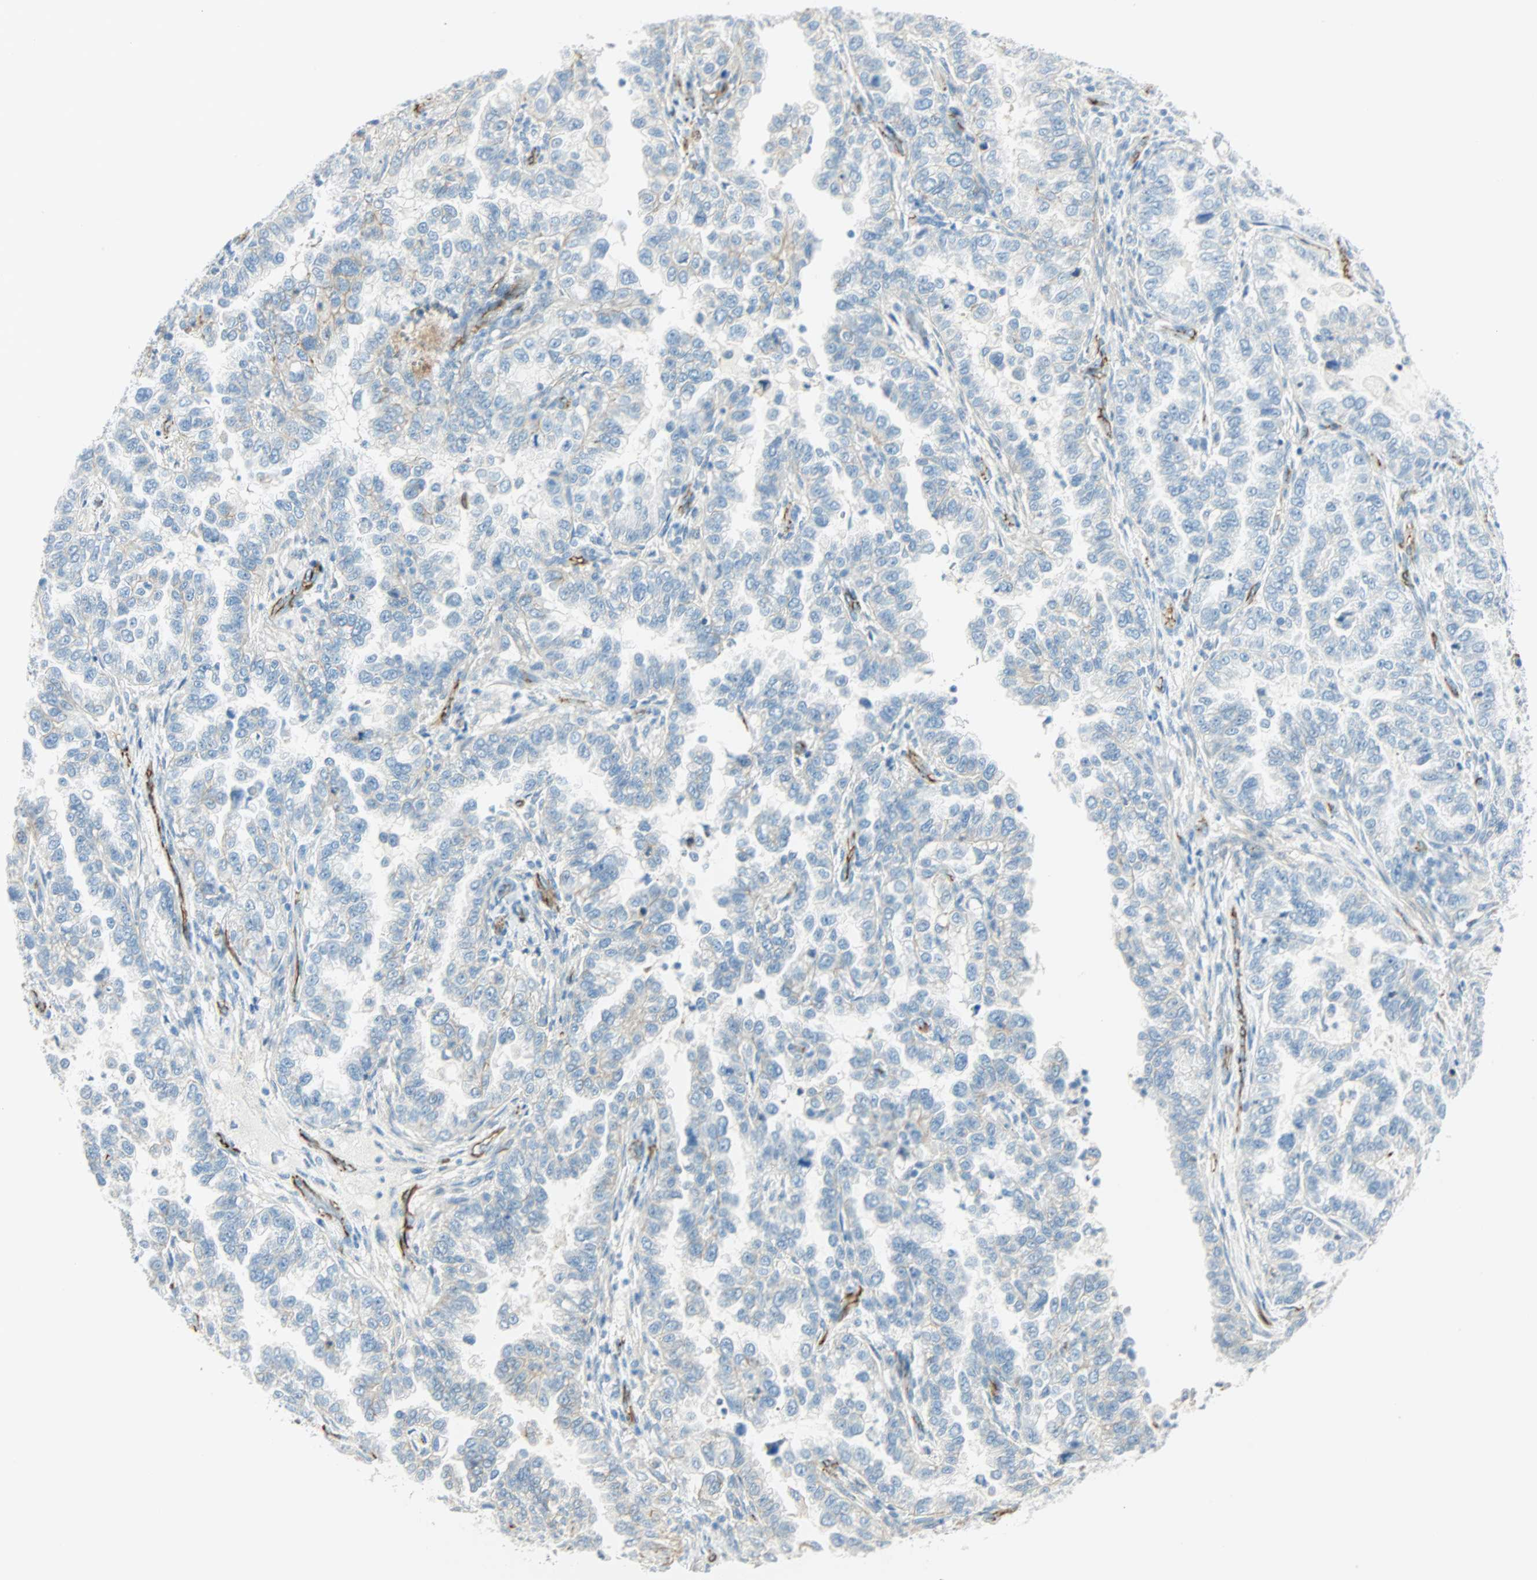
{"staining": {"intensity": "weak", "quantity": "25%-75%", "location": "cytoplasmic/membranous"}, "tissue": "endometrial cancer", "cell_type": "Tumor cells", "image_type": "cancer", "snomed": [{"axis": "morphology", "description": "Adenocarcinoma, NOS"}, {"axis": "topography", "description": "Endometrium"}], "caption": "A brown stain shows weak cytoplasmic/membranous staining of a protein in human adenocarcinoma (endometrial) tumor cells.", "gene": "VPS9D1", "patient": {"sex": "female", "age": 85}}